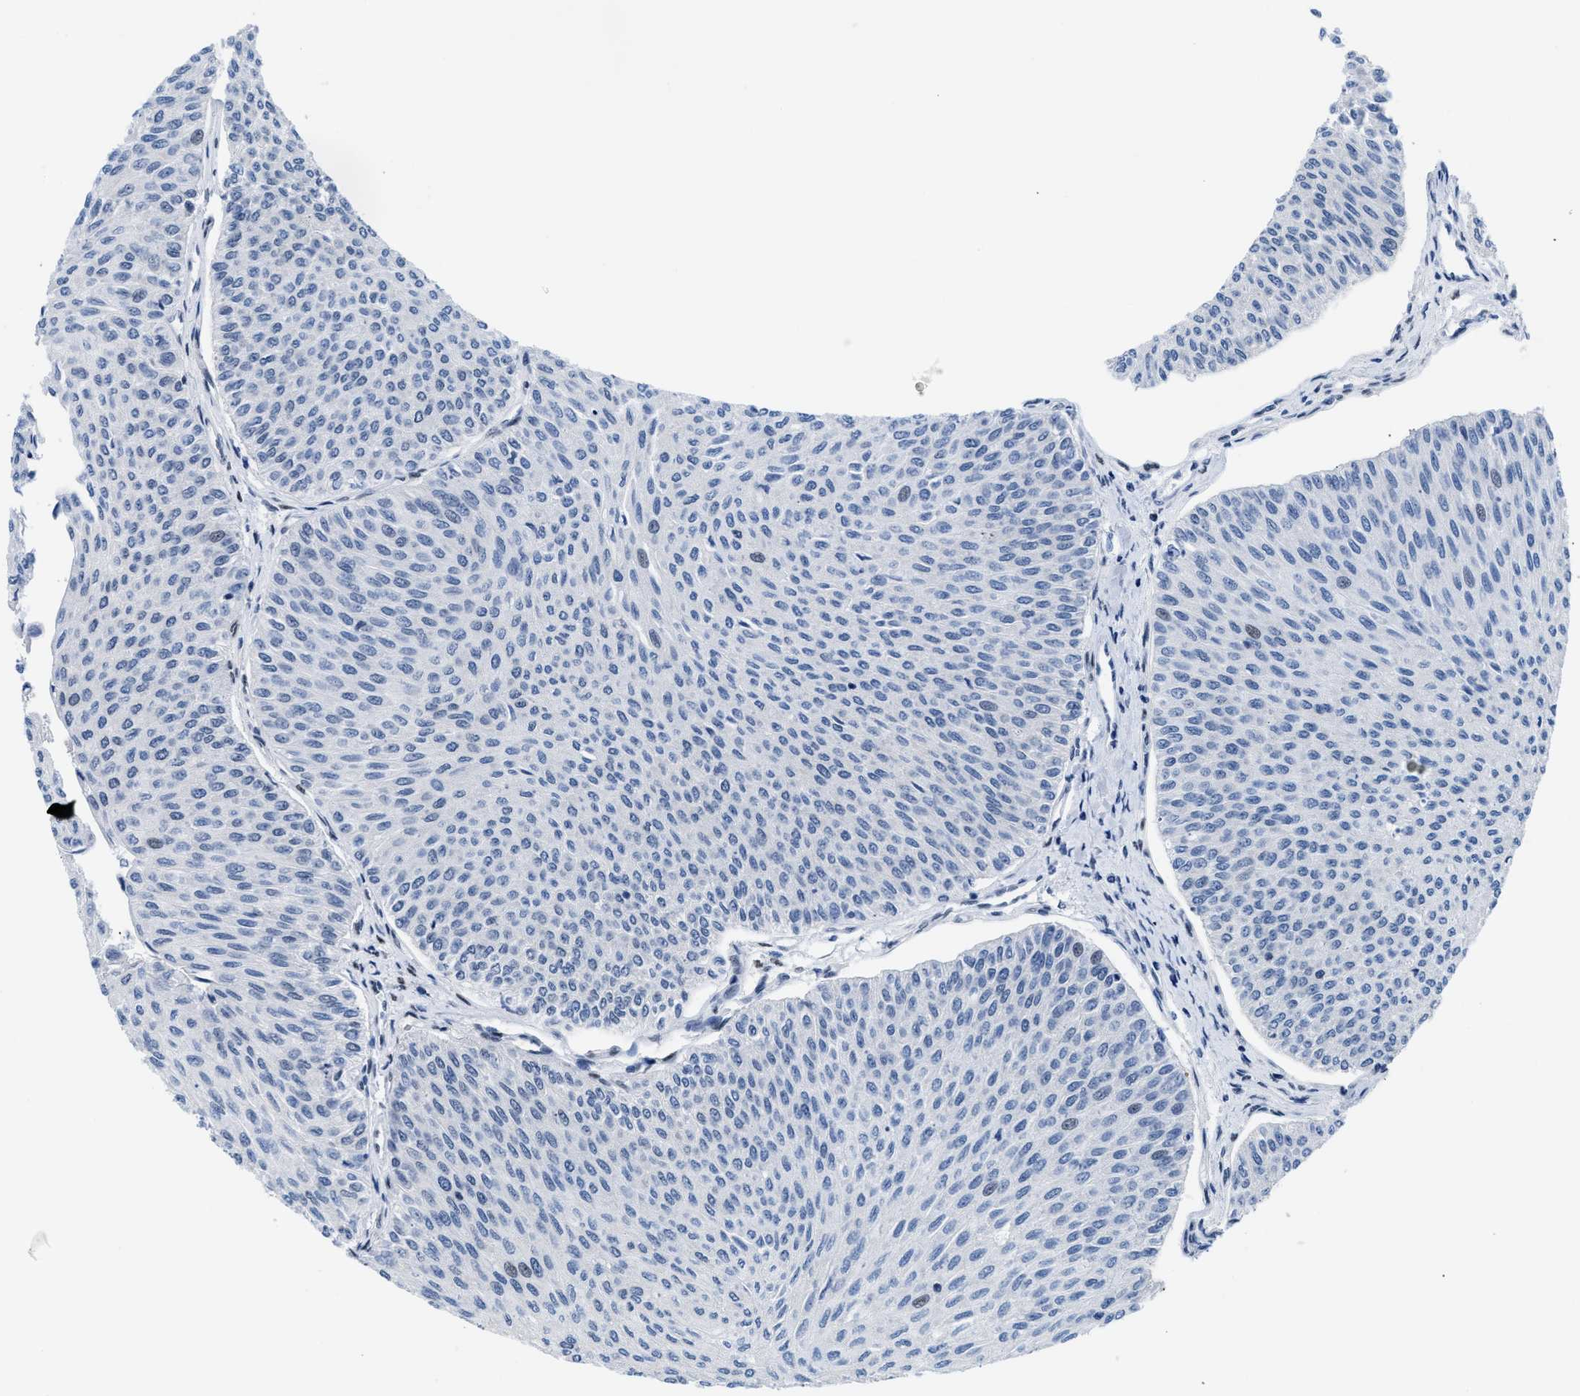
{"staining": {"intensity": "weak", "quantity": "<25%", "location": "nuclear"}, "tissue": "urothelial cancer", "cell_type": "Tumor cells", "image_type": "cancer", "snomed": [{"axis": "morphology", "description": "Urothelial carcinoma, Low grade"}, {"axis": "topography", "description": "Urinary bladder"}], "caption": "IHC photomicrograph of human urothelial cancer stained for a protein (brown), which reveals no positivity in tumor cells.", "gene": "CTBP1", "patient": {"sex": "male", "age": 78}}